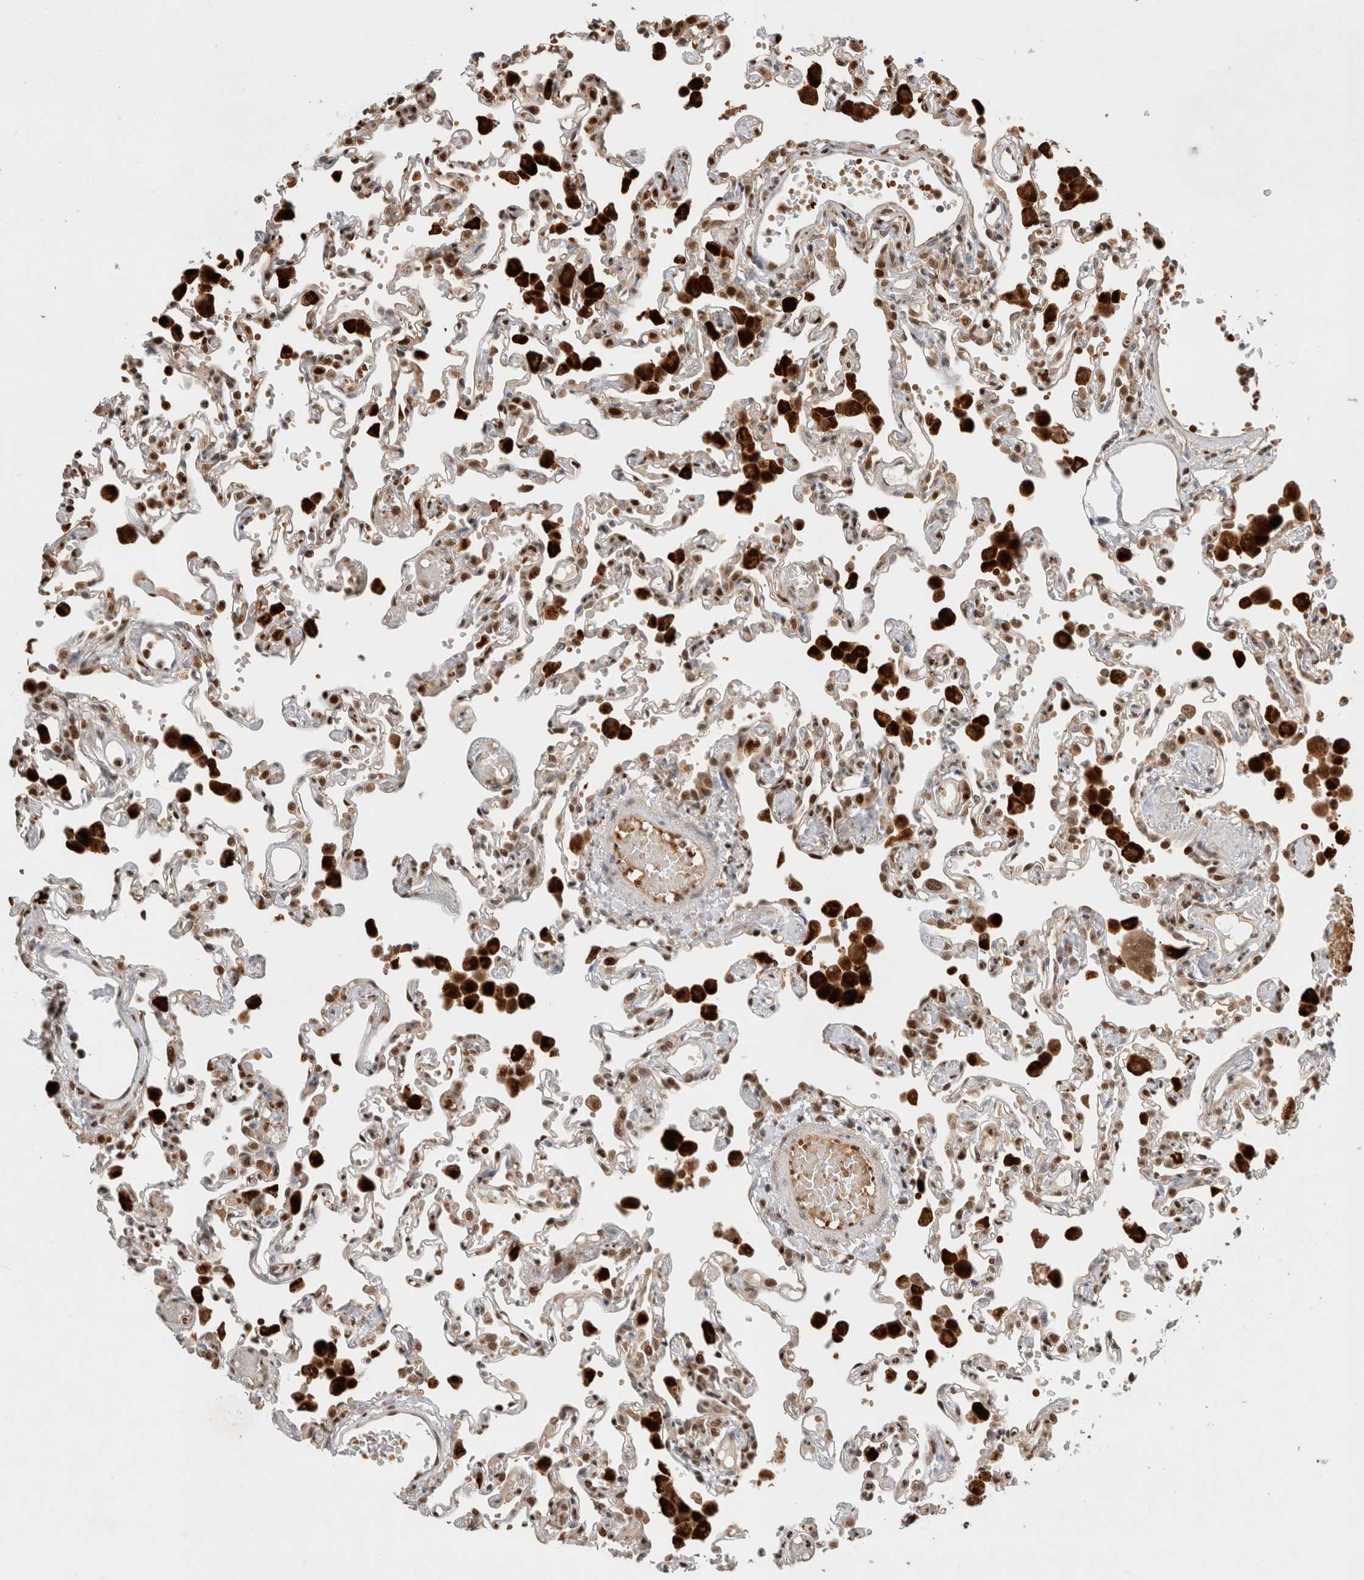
{"staining": {"intensity": "moderate", "quantity": "25%-75%", "location": "cytoplasmic/membranous,nuclear"}, "tissue": "lung", "cell_type": "Alveolar cells", "image_type": "normal", "snomed": [{"axis": "morphology", "description": "Normal tissue, NOS"}, {"axis": "topography", "description": "Bronchus"}, {"axis": "topography", "description": "Lung"}], "caption": "Protein expression analysis of benign lung reveals moderate cytoplasmic/membranous,nuclear expression in about 25%-75% of alveolar cells. The staining is performed using DAB (3,3'-diaminobenzidine) brown chromogen to label protein expression. The nuclei are counter-stained blue using hematoxylin.", "gene": "OTUD6B", "patient": {"sex": "female", "age": 49}}